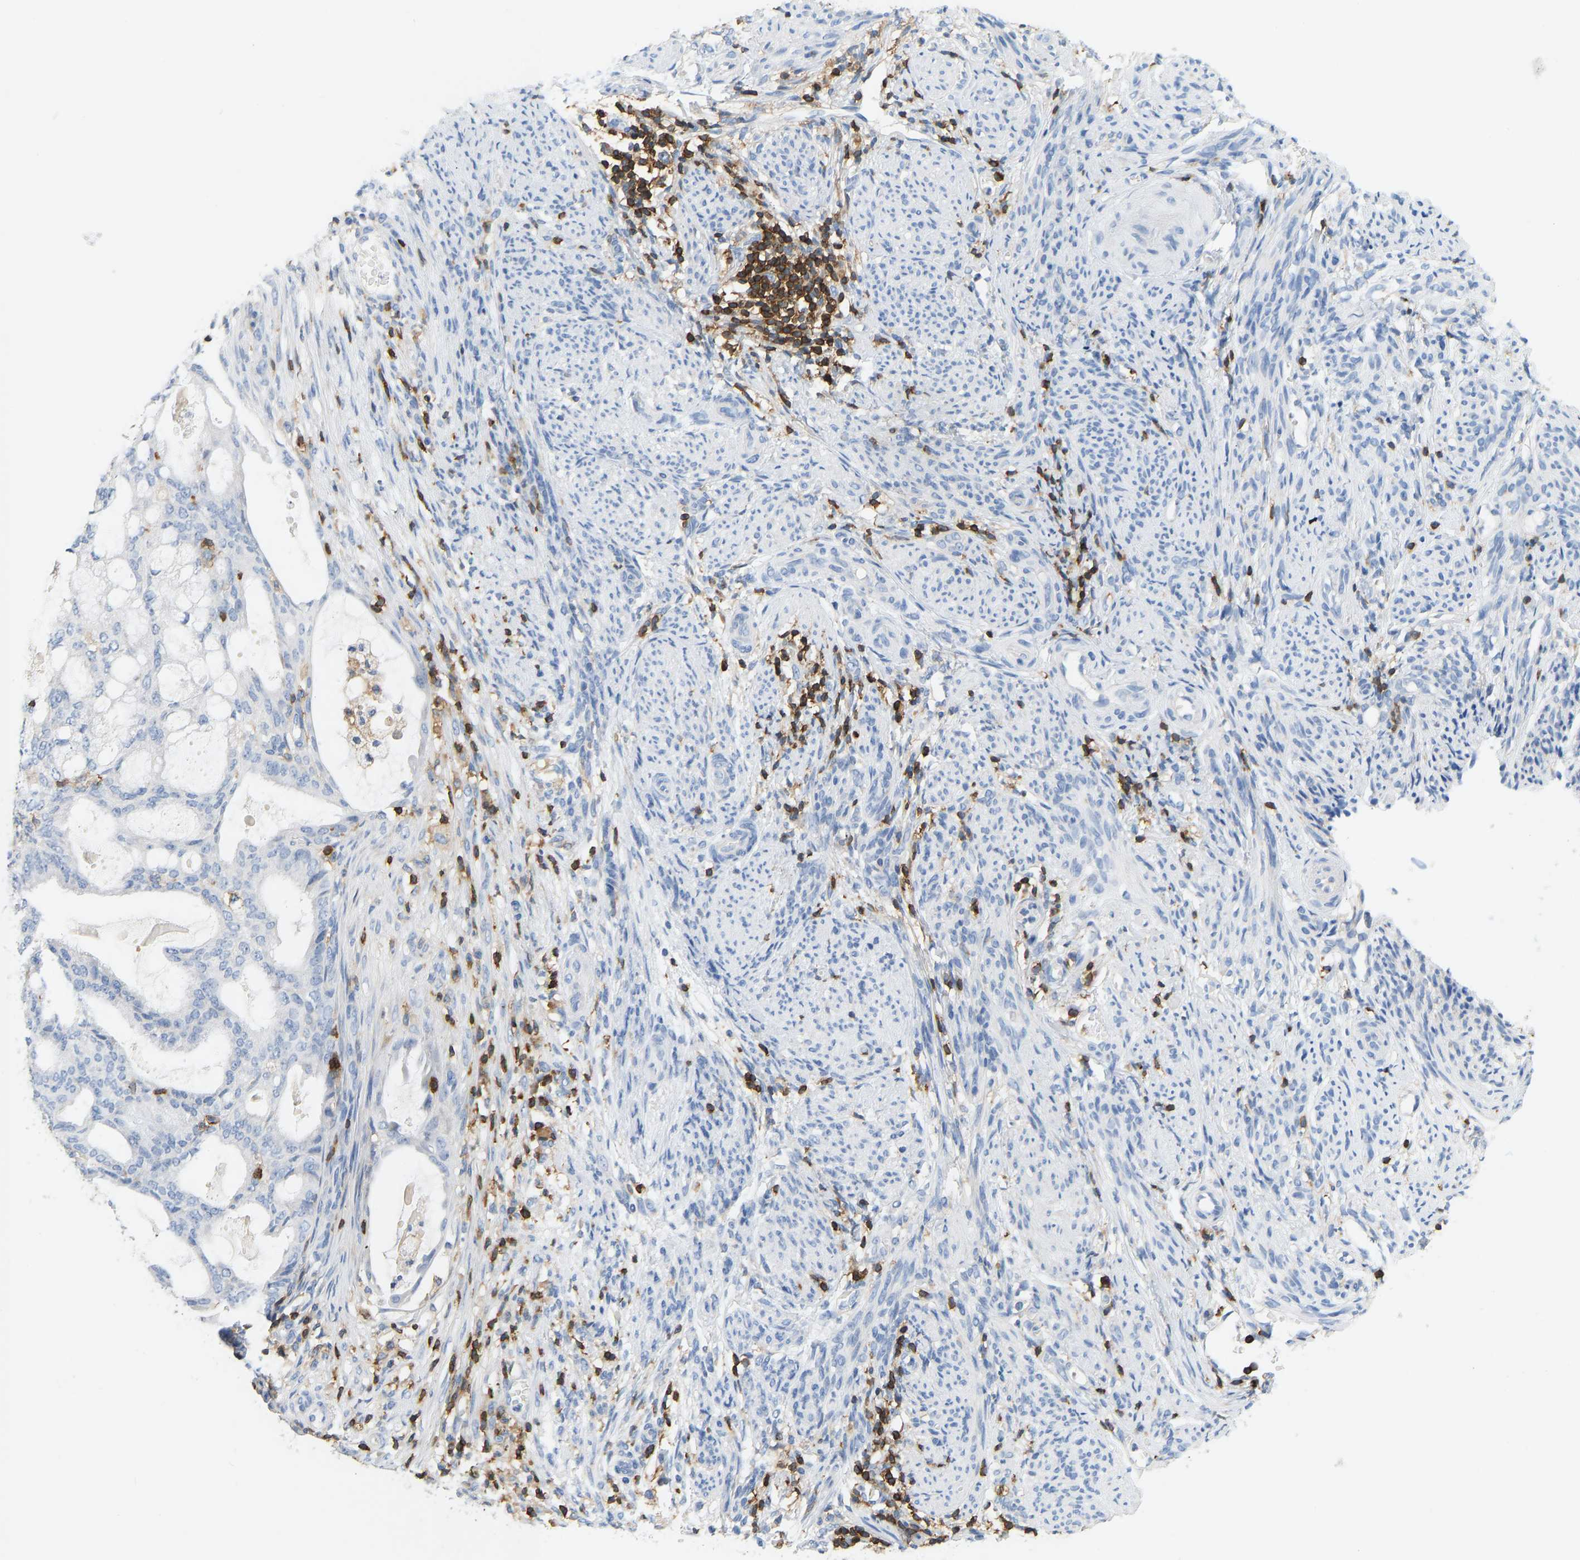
{"staining": {"intensity": "negative", "quantity": "none", "location": "none"}, "tissue": "endometrial cancer", "cell_type": "Tumor cells", "image_type": "cancer", "snomed": [{"axis": "morphology", "description": "Adenocarcinoma, NOS"}, {"axis": "topography", "description": "Endometrium"}], "caption": "Immunohistochemical staining of endometrial cancer demonstrates no significant expression in tumor cells.", "gene": "EVL", "patient": {"sex": "female", "age": 58}}